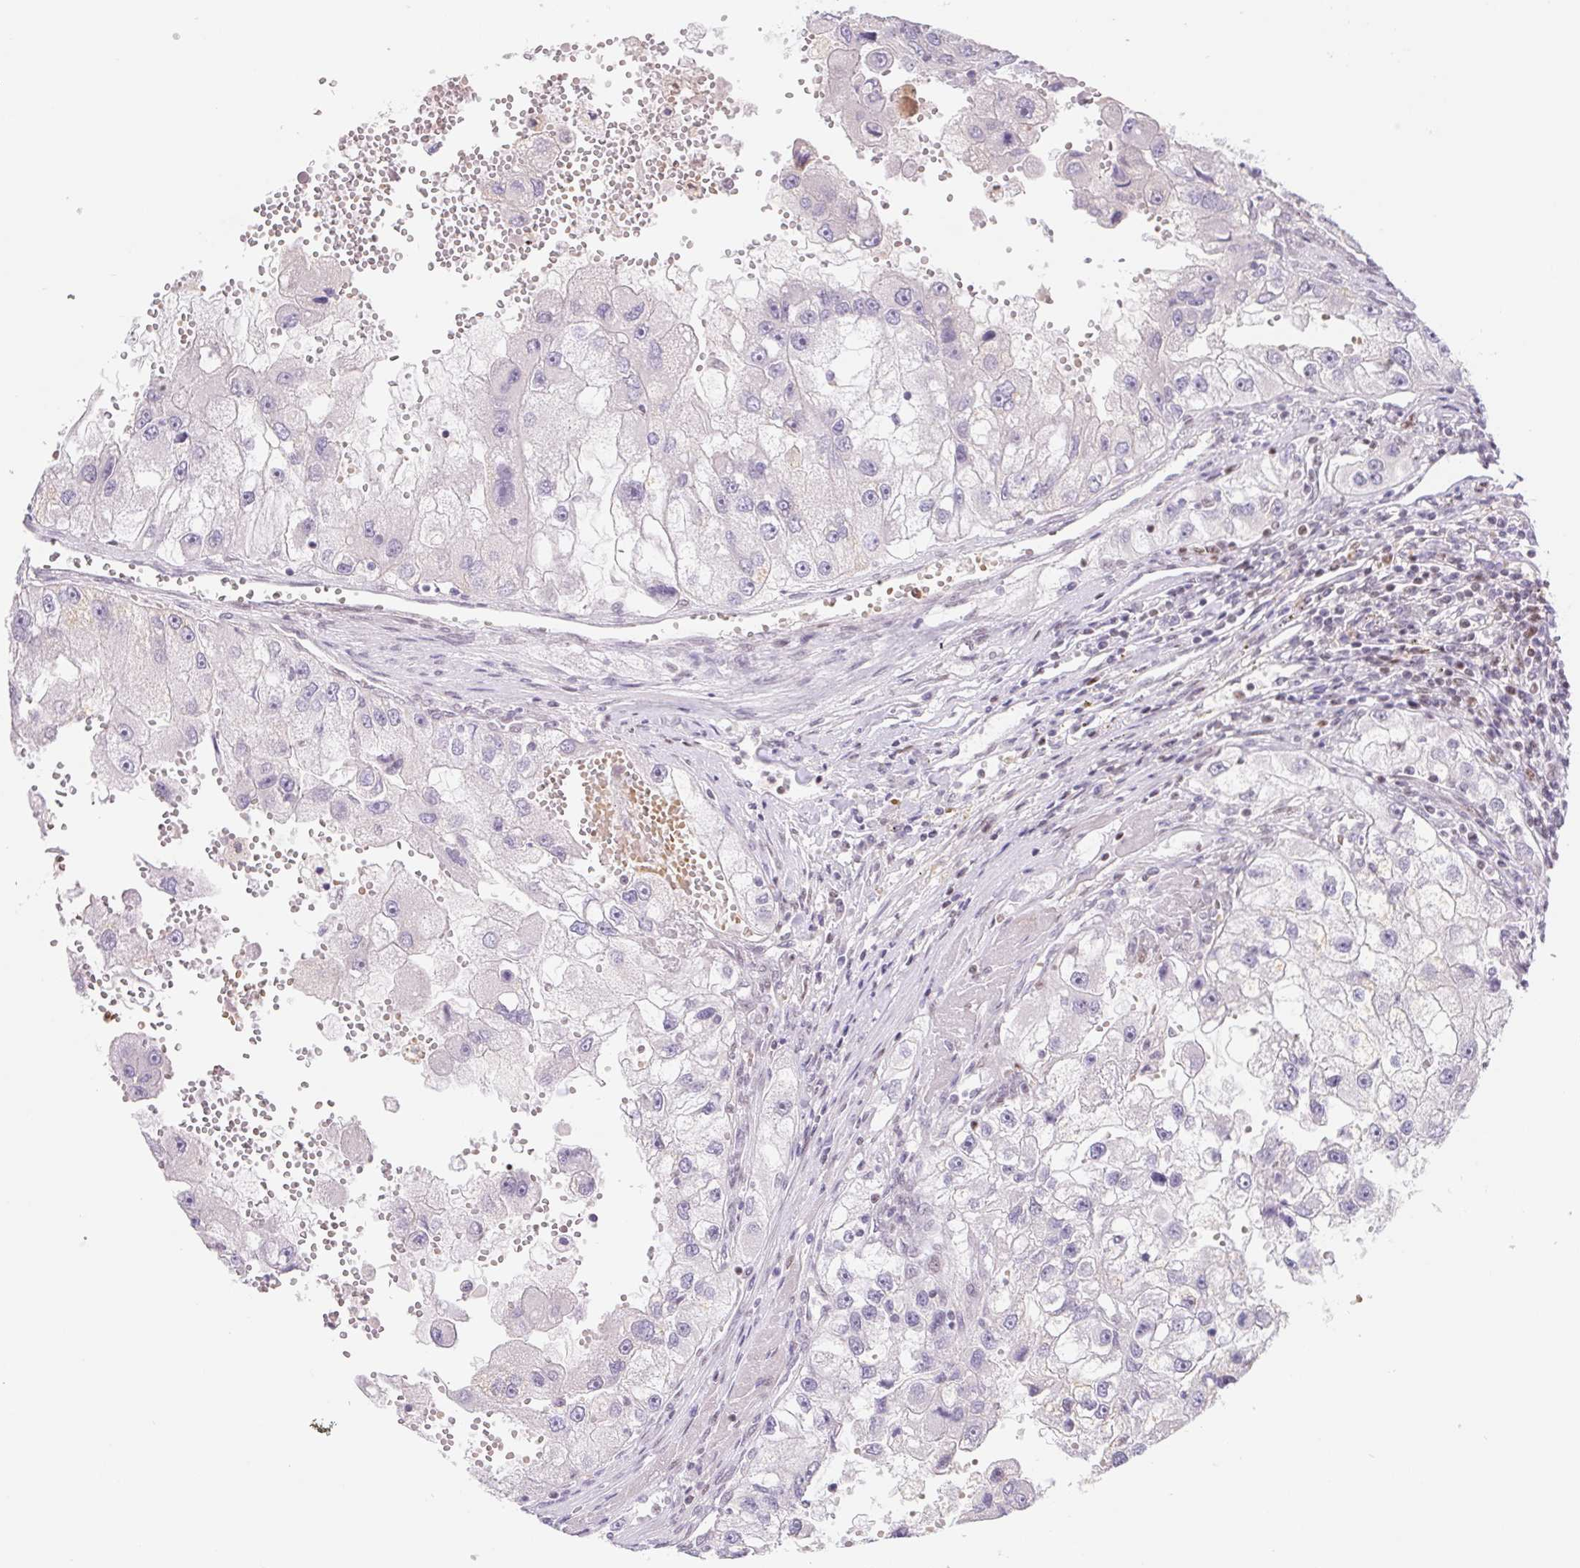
{"staining": {"intensity": "negative", "quantity": "none", "location": "none"}, "tissue": "renal cancer", "cell_type": "Tumor cells", "image_type": "cancer", "snomed": [{"axis": "morphology", "description": "Adenocarcinoma, NOS"}, {"axis": "topography", "description": "Kidney"}], "caption": "High power microscopy image of an immunohistochemistry photomicrograph of renal adenocarcinoma, revealing no significant positivity in tumor cells.", "gene": "TRERF1", "patient": {"sex": "male", "age": 63}}